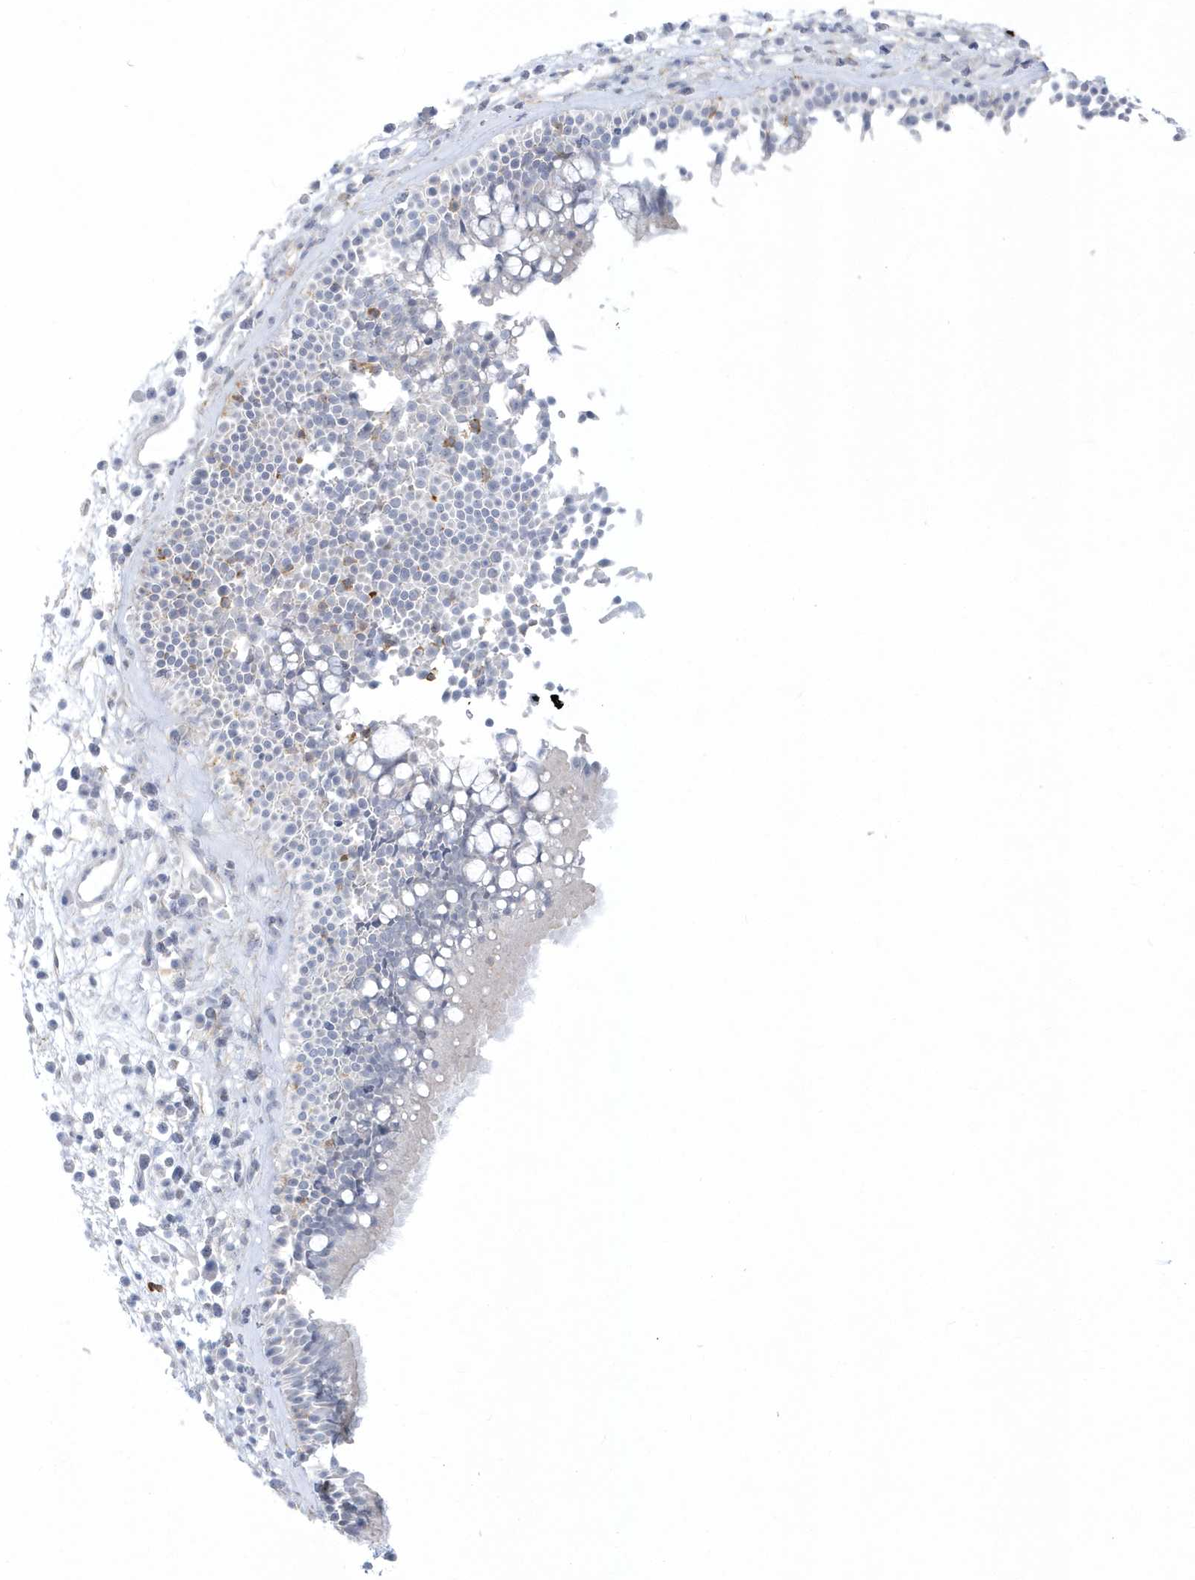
{"staining": {"intensity": "negative", "quantity": "none", "location": "none"}, "tissue": "nasopharynx", "cell_type": "Respiratory epithelial cells", "image_type": "normal", "snomed": [{"axis": "morphology", "description": "Normal tissue, NOS"}, {"axis": "morphology", "description": "Inflammation, NOS"}, {"axis": "morphology", "description": "Malignant melanoma, Metastatic site"}, {"axis": "topography", "description": "Nasopharynx"}], "caption": "DAB (3,3'-diaminobenzidine) immunohistochemical staining of unremarkable nasopharynx displays no significant expression in respiratory epithelial cells.", "gene": "WDR27", "patient": {"sex": "male", "age": 70}}